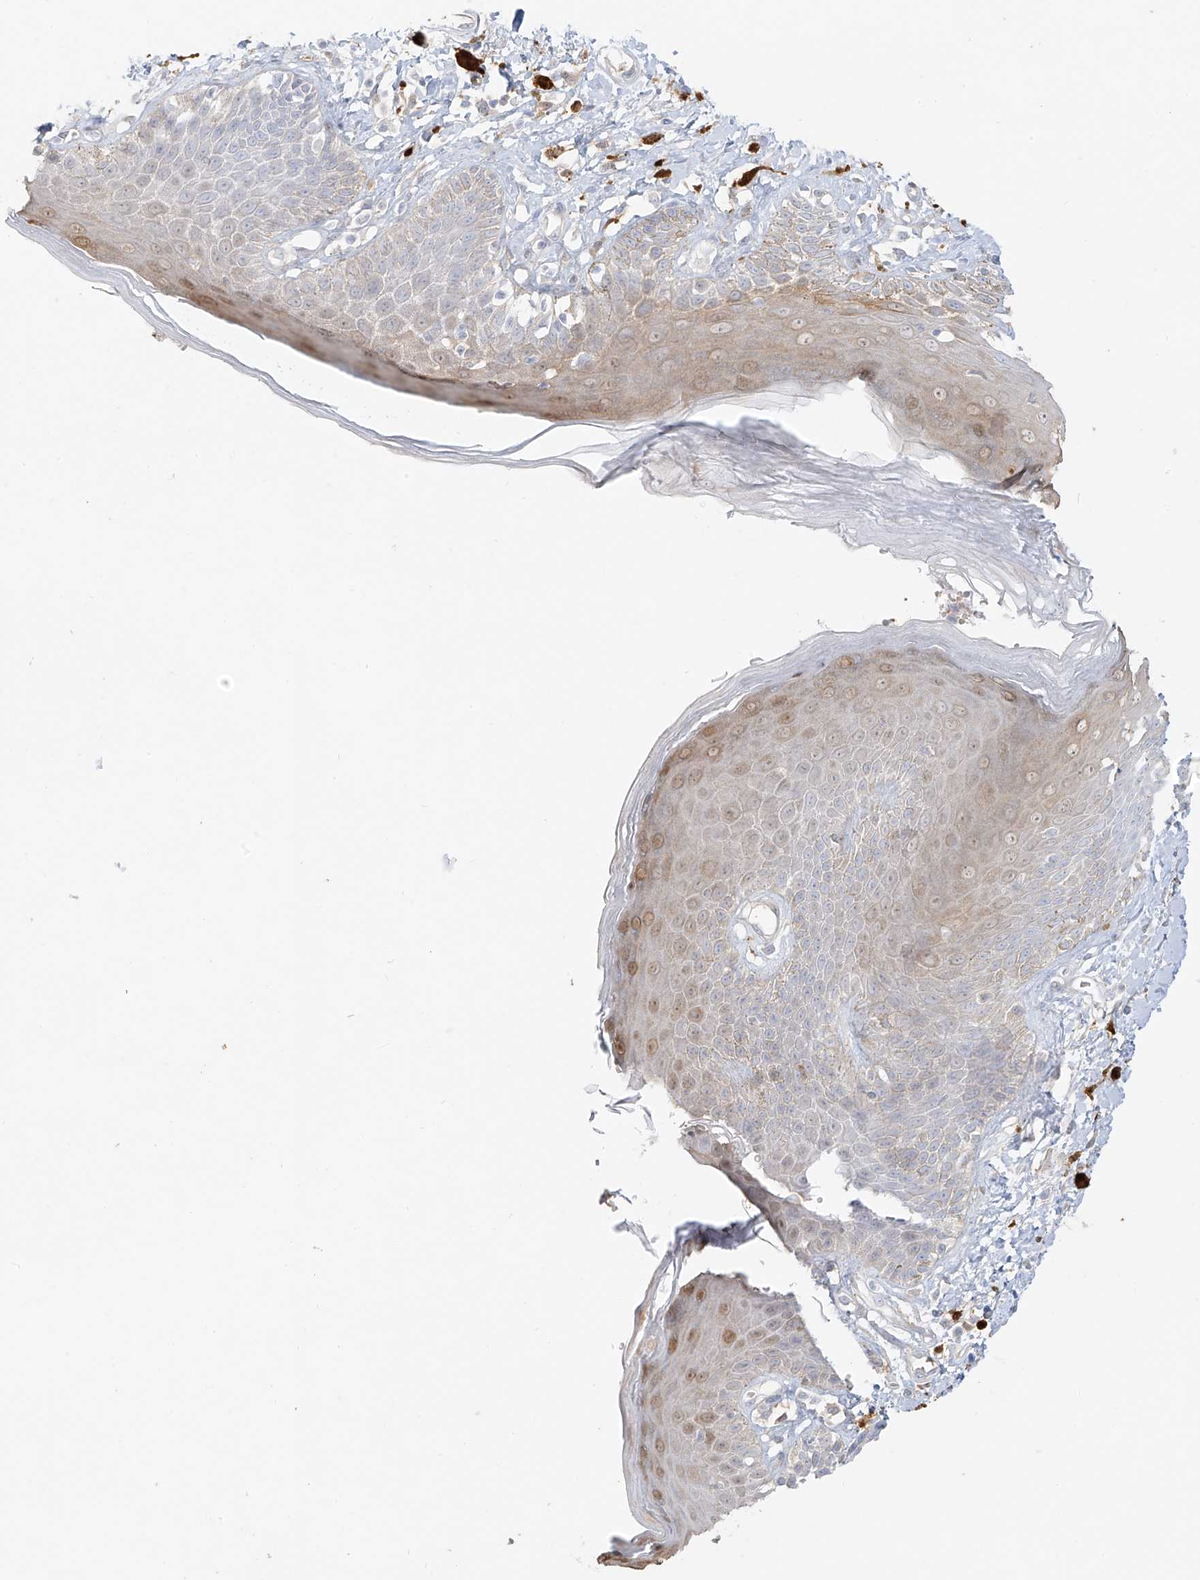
{"staining": {"intensity": "moderate", "quantity": "<25%", "location": "cytoplasmic/membranous"}, "tissue": "skin", "cell_type": "Epidermal cells", "image_type": "normal", "snomed": [{"axis": "morphology", "description": "Normal tissue, NOS"}, {"axis": "topography", "description": "Anal"}], "caption": "Epidermal cells display low levels of moderate cytoplasmic/membranous staining in approximately <25% of cells in normal human skin.", "gene": "UPK1B", "patient": {"sex": "female", "age": 78}}